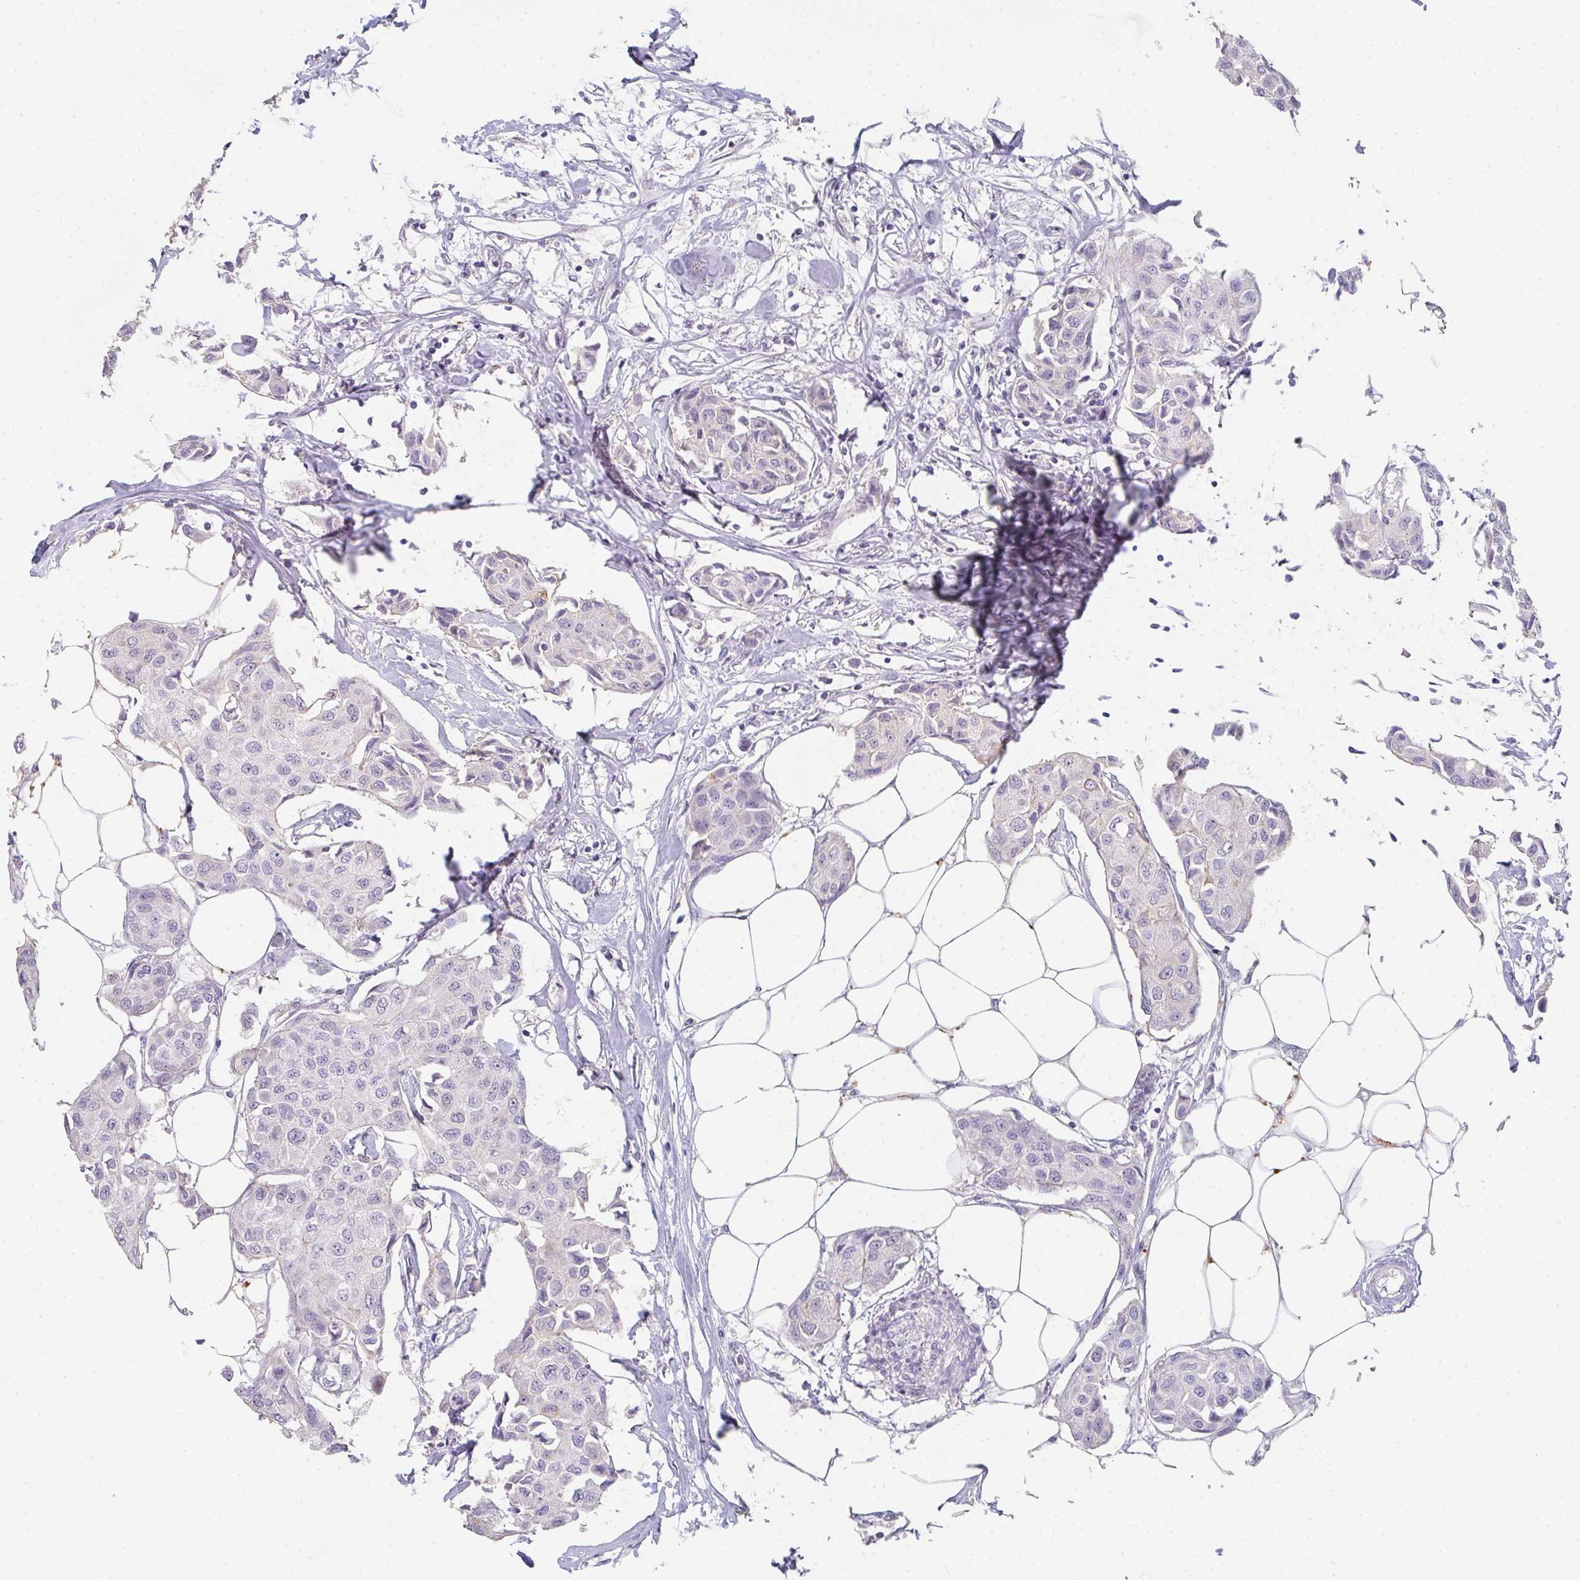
{"staining": {"intensity": "negative", "quantity": "none", "location": "none"}, "tissue": "breast cancer", "cell_type": "Tumor cells", "image_type": "cancer", "snomed": [{"axis": "morphology", "description": "Duct carcinoma"}, {"axis": "topography", "description": "Breast"}, {"axis": "topography", "description": "Lymph node"}], "caption": "Breast cancer (intraductal carcinoma) was stained to show a protein in brown. There is no significant expression in tumor cells. Brightfield microscopy of immunohistochemistry (IHC) stained with DAB (brown) and hematoxylin (blue), captured at high magnification.", "gene": "C1QTNF8", "patient": {"sex": "female", "age": 80}}